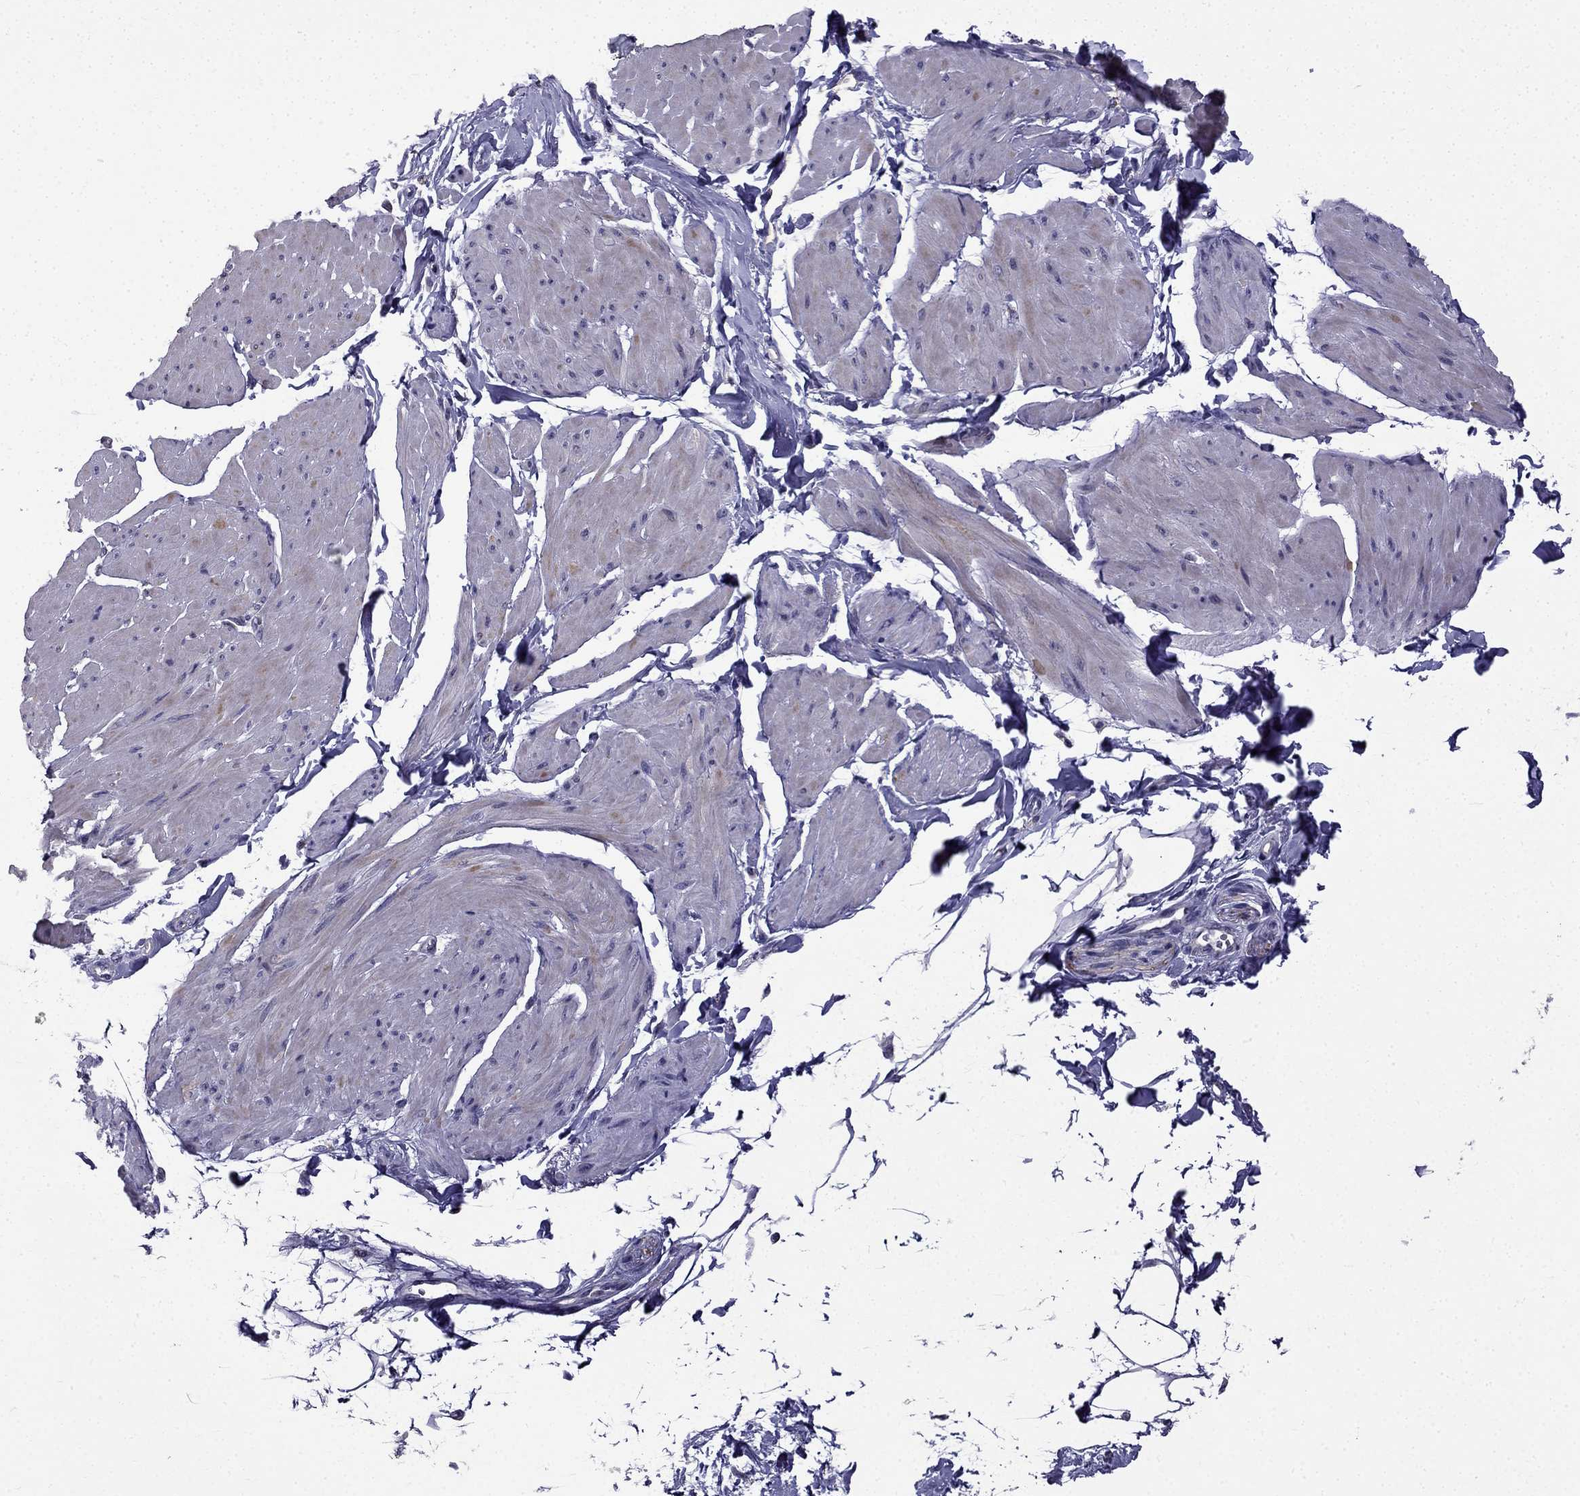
{"staining": {"intensity": "negative", "quantity": "none", "location": "none"}, "tissue": "smooth muscle", "cell_type": "Smooth muscle cells", "image_type": "normal", "snomed": [{"axis": "morphology", "description": "Normal tissue, NOS"}, {"axis": "topography", "description": "Adipose tissue"}, {"axis": "topography", "description": "Smooth muscle"}, {"axis": "topography", "description": "Peripheral nerve tissue"}], "caption": "High power microscopy photomicrograph of an IHC photomicrograph of normal smooth muscle, revealing no significant staining in smooth muscle cells.", "gene": "SLC6A2", "patient": {"sex": "male", "age": 83}}